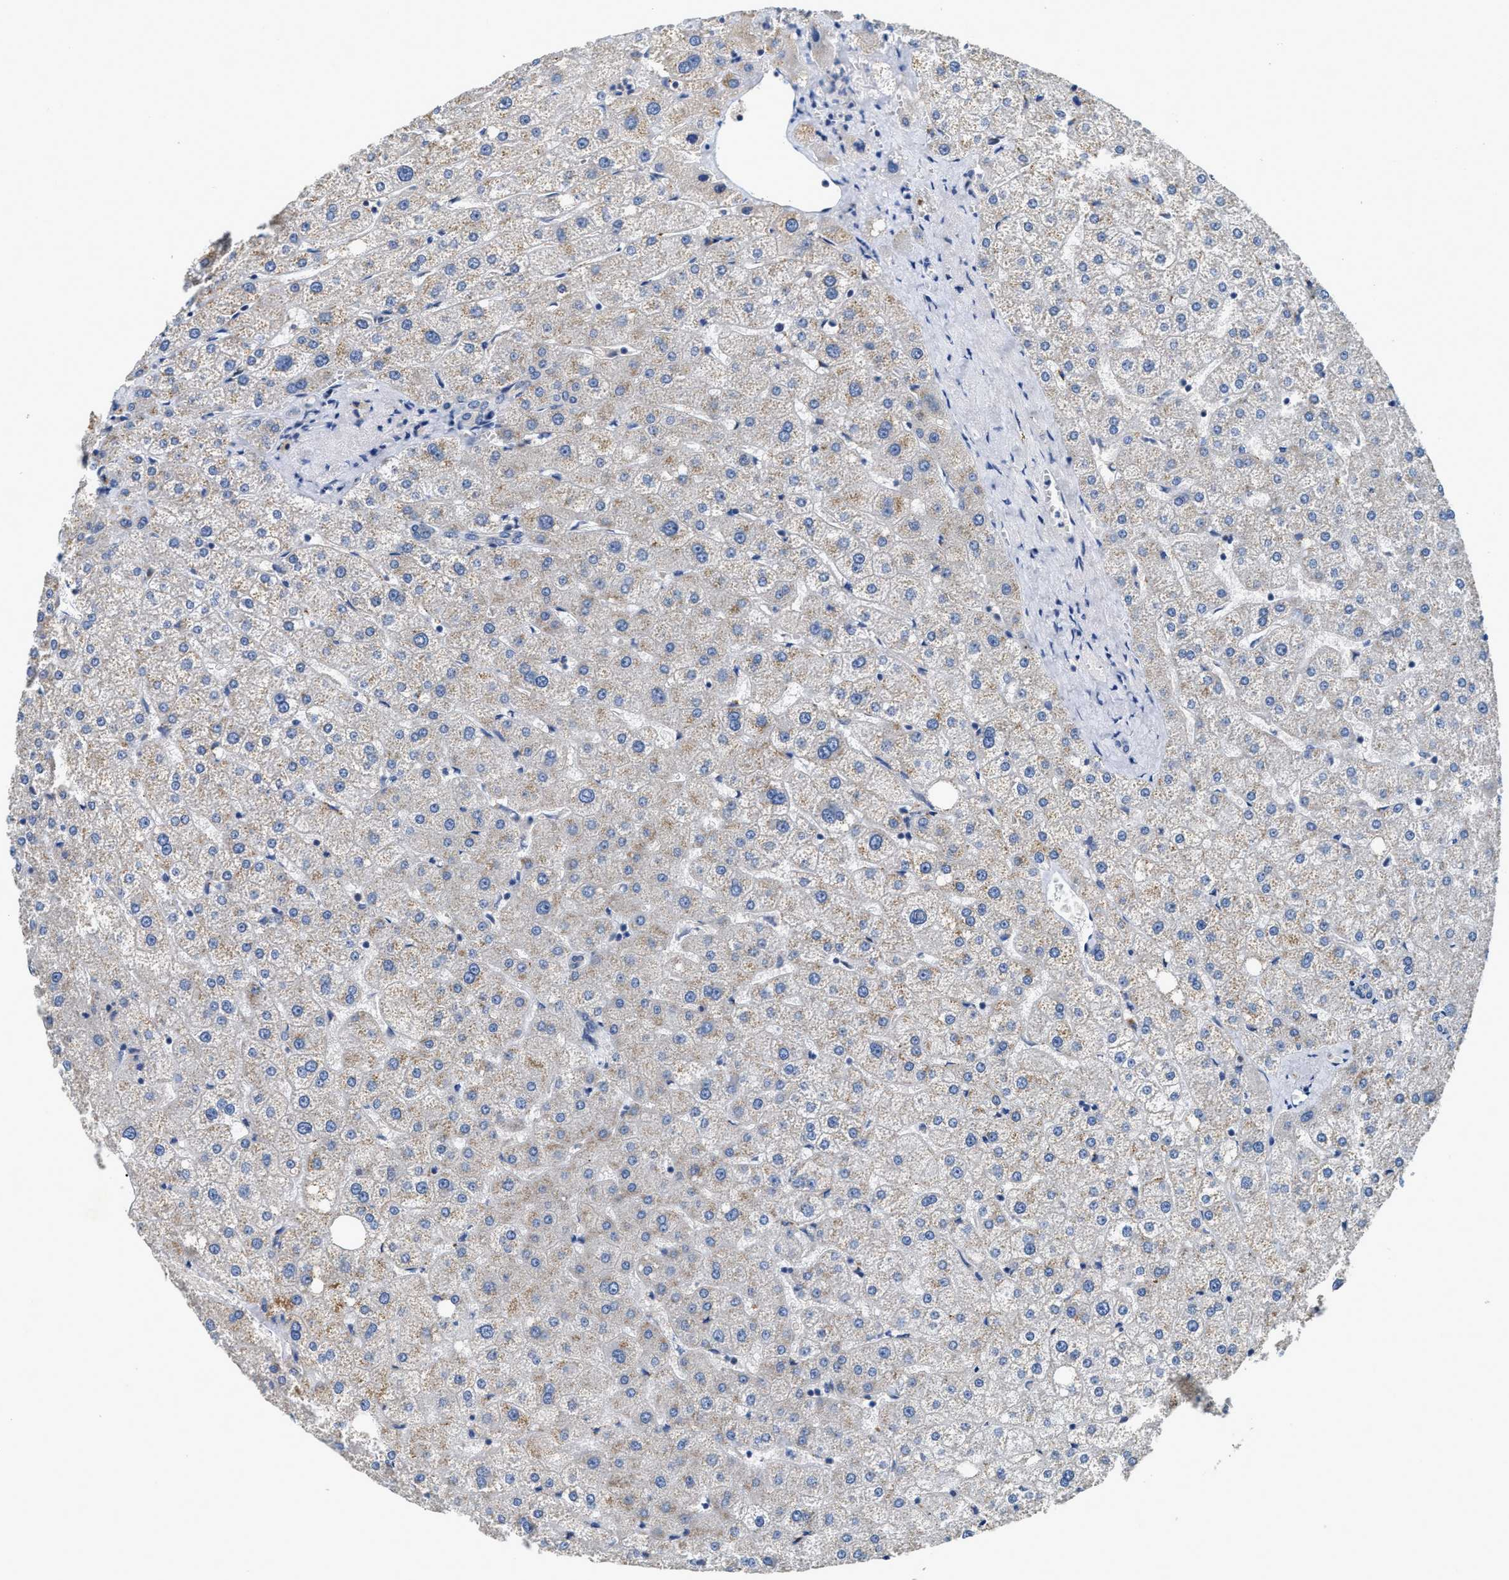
{"staining": {"intensity": "negative", "quantity": "none", "location": "none"}, "tissue": "liver", "cell_type": "Cholangiocytes", "image_type": "normal", "snomed": [{"axis": "morphology", "description": "Normal tissue, NOS"}, {"axis": "topography", "description": "Liver"}], "caption": "IHC image of benign human liver stained for a protein (brown), which exhibits no expression in cholangiocytes.", "gene": "INHA", "patient": {"sex": "male", "age": 73}}